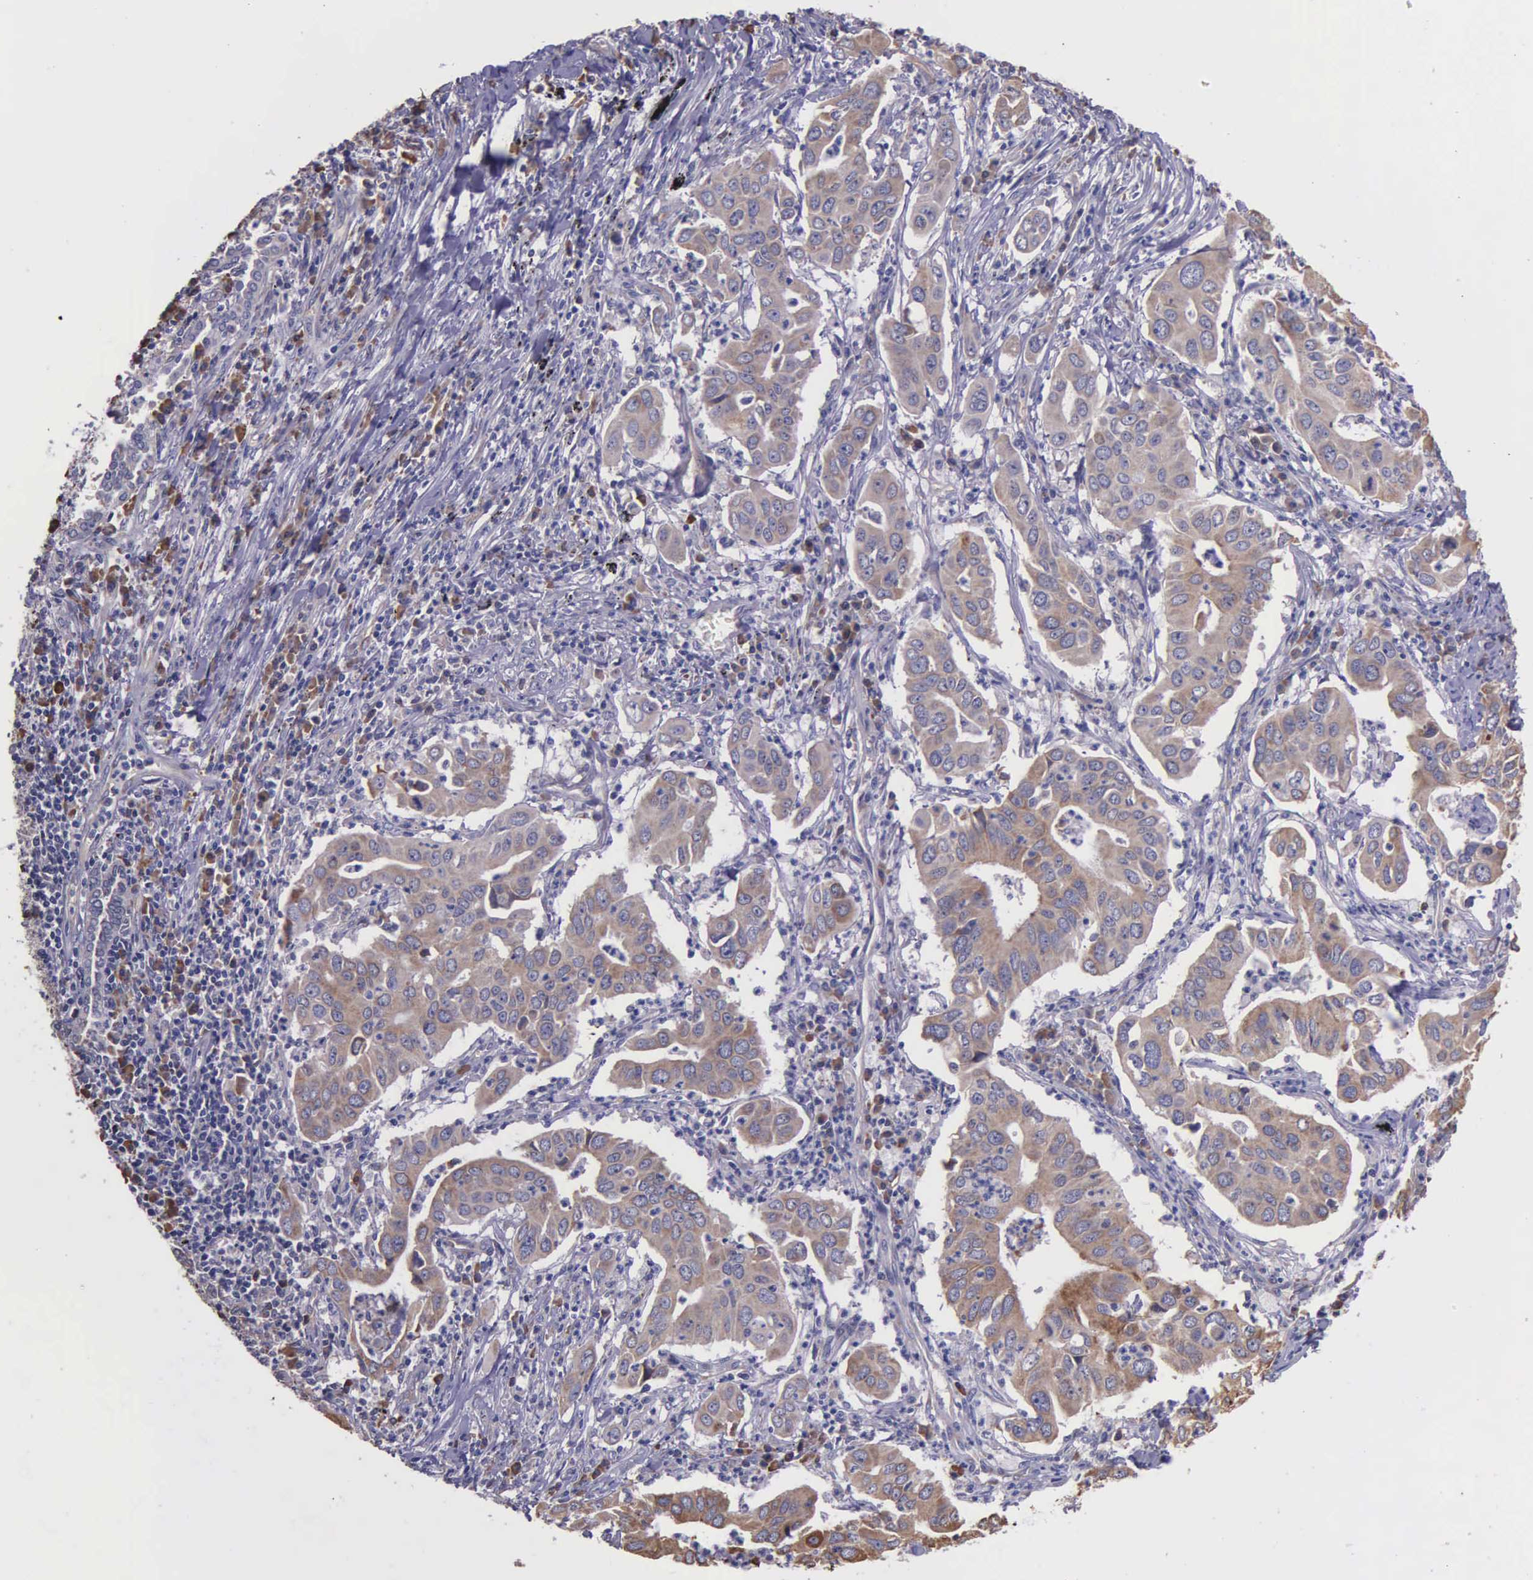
{"staining": {"intensity": "moderate", "quantity": ">75%", "location": "cytoplasmic/membranous"}, "tissue": "lung cancer", "cell_type": "Tumor cells", "image_type": "cancer", "snomed": [{"axis": "morphology", "description": "Adenocarcinoma, NOS"}, {"axis": "topography", "description": "Lung"}], "caption": "This is an image of immunohistochemistry (IHC) staining of adenocarcinoma (lung), which shows moderate staining in the cytoplasmic/membranous of tumor cells.", "gene": "ZC3H12B", "patient": {"sex": "male", "age": 48}}